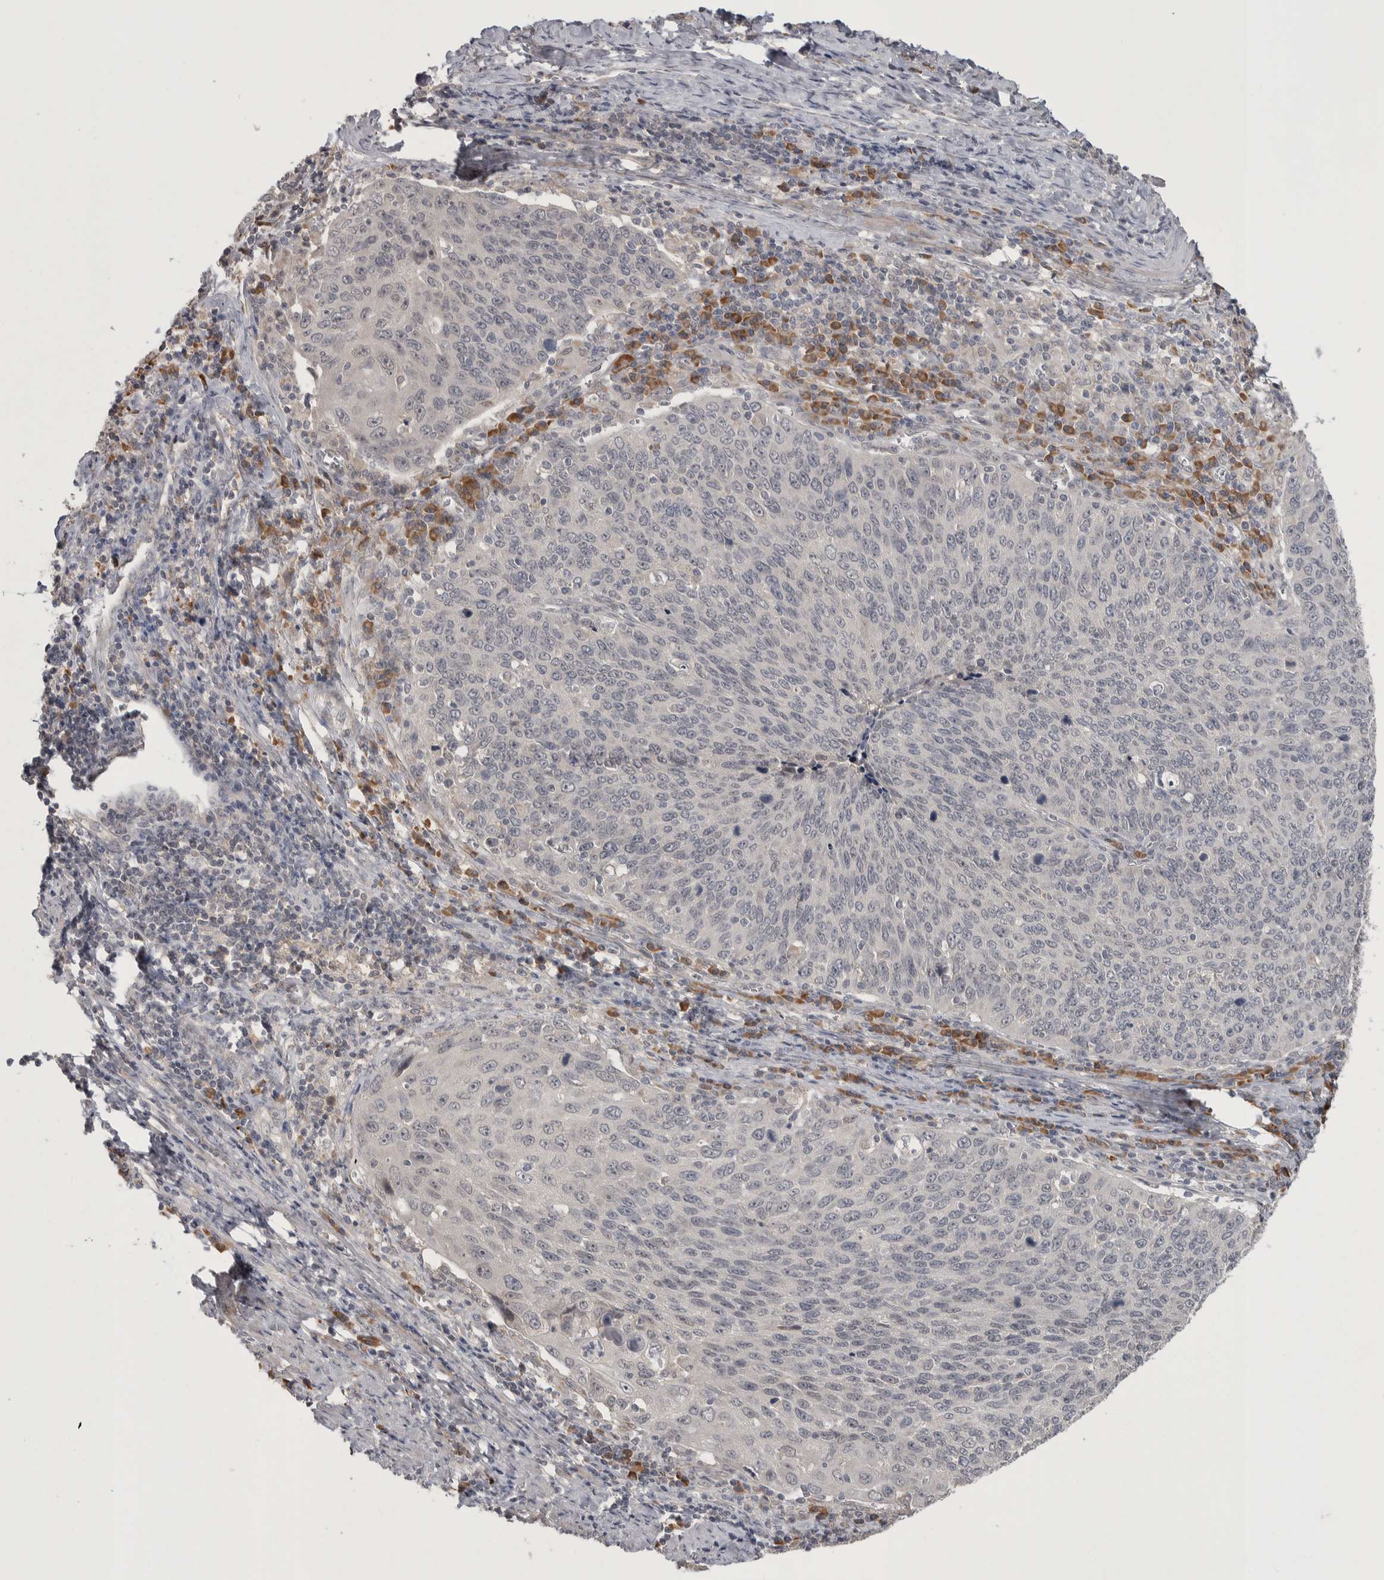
{"staining": {"intensity": "negative", "quantity": "none", "location": "none"}, "tissue": "cervical cancer", "cell_type": "Tumor cells", "image_type": "cancer", "snomed": [{"axis": "morphology", "description": "Squamous cell carcinoma, NOS"}, {"axis": "topography", "description": "Cervix"}], "caption": "The micrograph displays no significant expression in tumor cells of cervical squamous cell carcinoma.", "gene": "CUL2", "patient": {"sex": "female", "age": 53}}